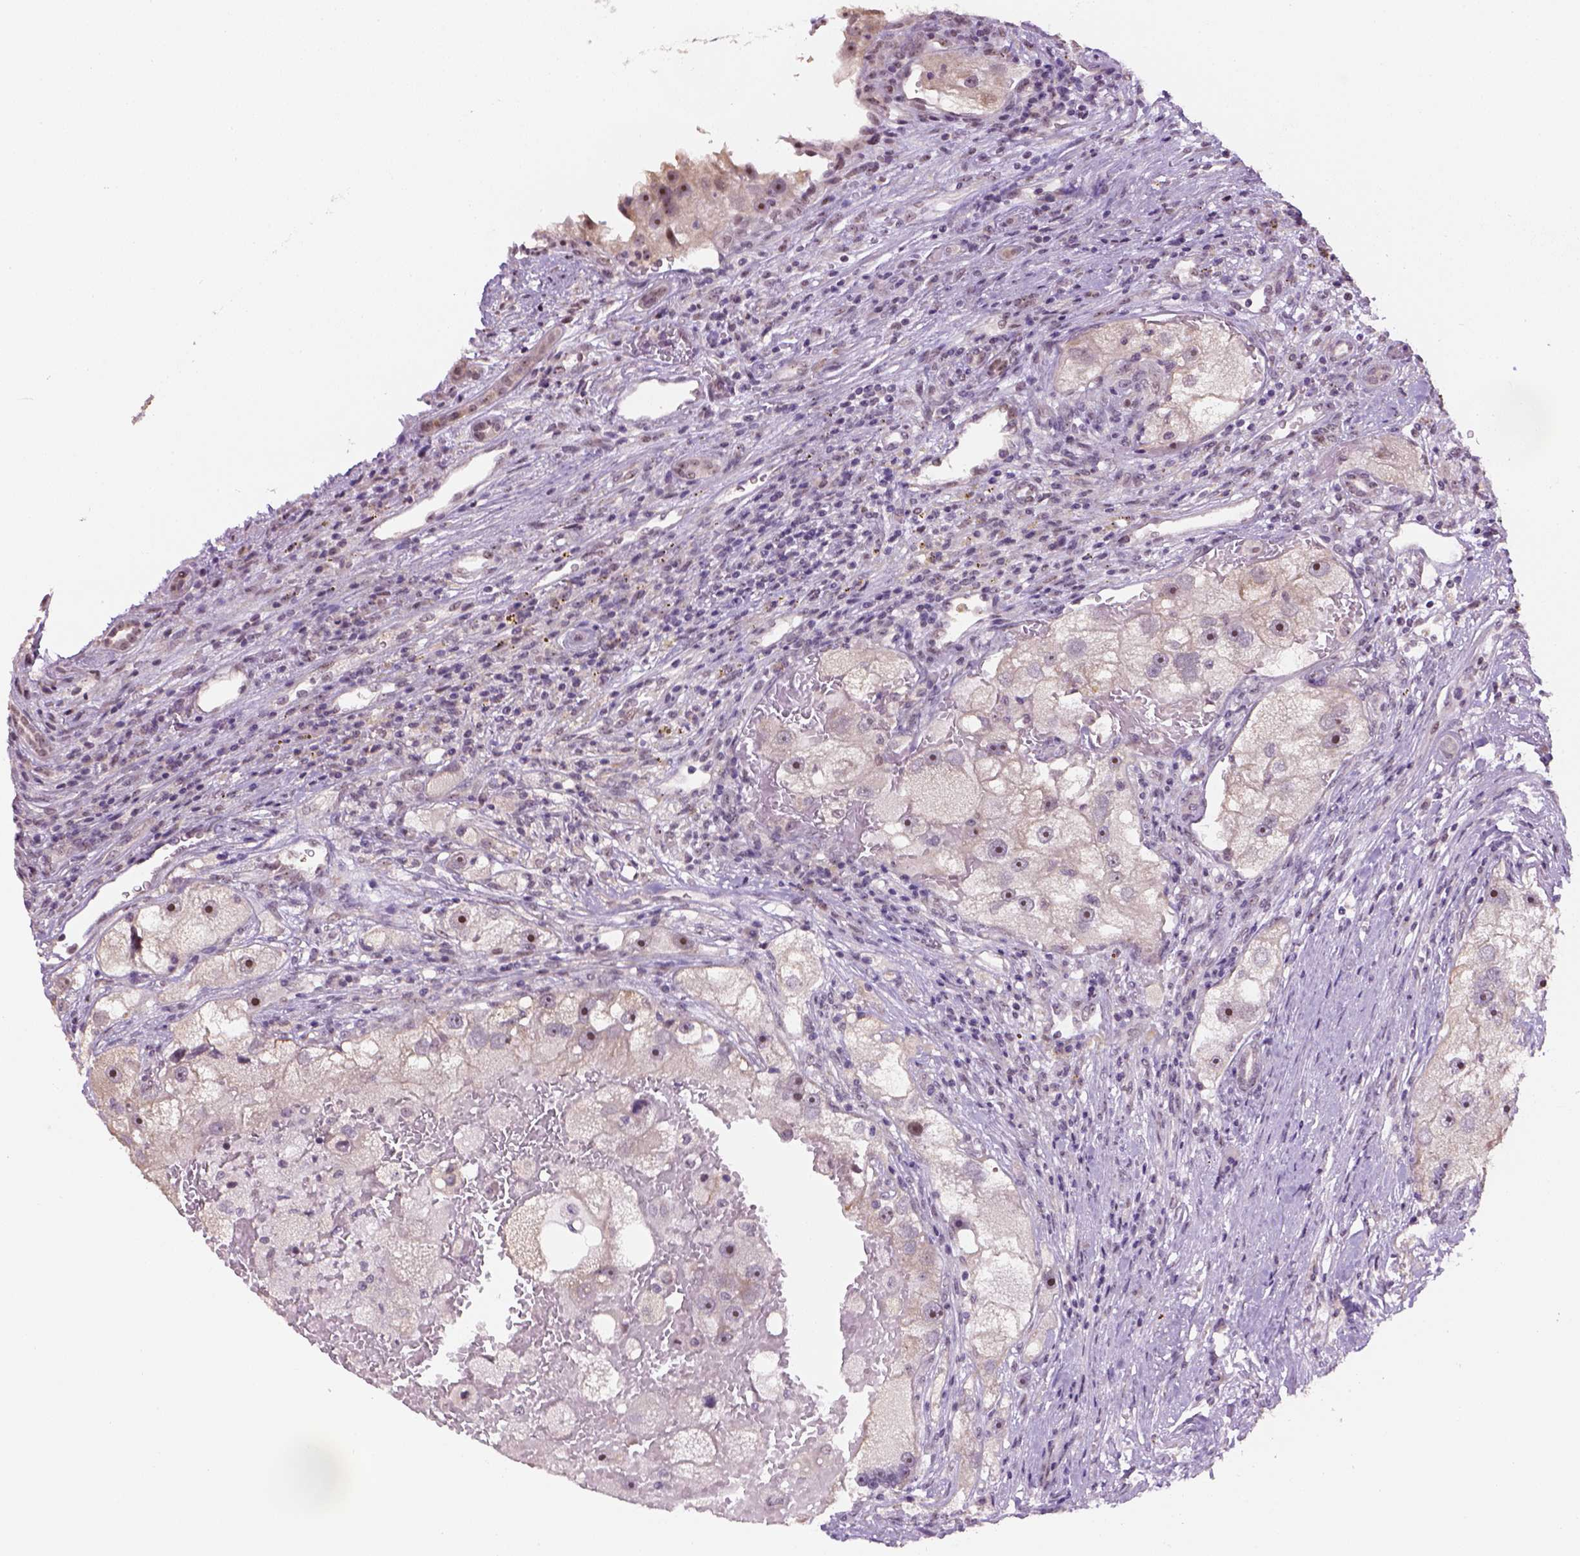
{"staining": {"intensity": "negative", "quantity": "none", "location": "none"}, "tissue": "renal cancer", "cell_type": "Tumor cells", "image_type": "cancer", "snomed": [{"axis": "morphology", "description": "Adenocarcinoma, NOS"}, {"axis": "topography", "description": "Kidney"}], "caption": "DAB immunohistochemical staining of renal adenocarcinoma demonstrates no significant staining in tumor cells. (IHC, brightfield microscopy, high magnification).", "gene": "DDX50", "patient": {"sex": "male", "age": 63}}